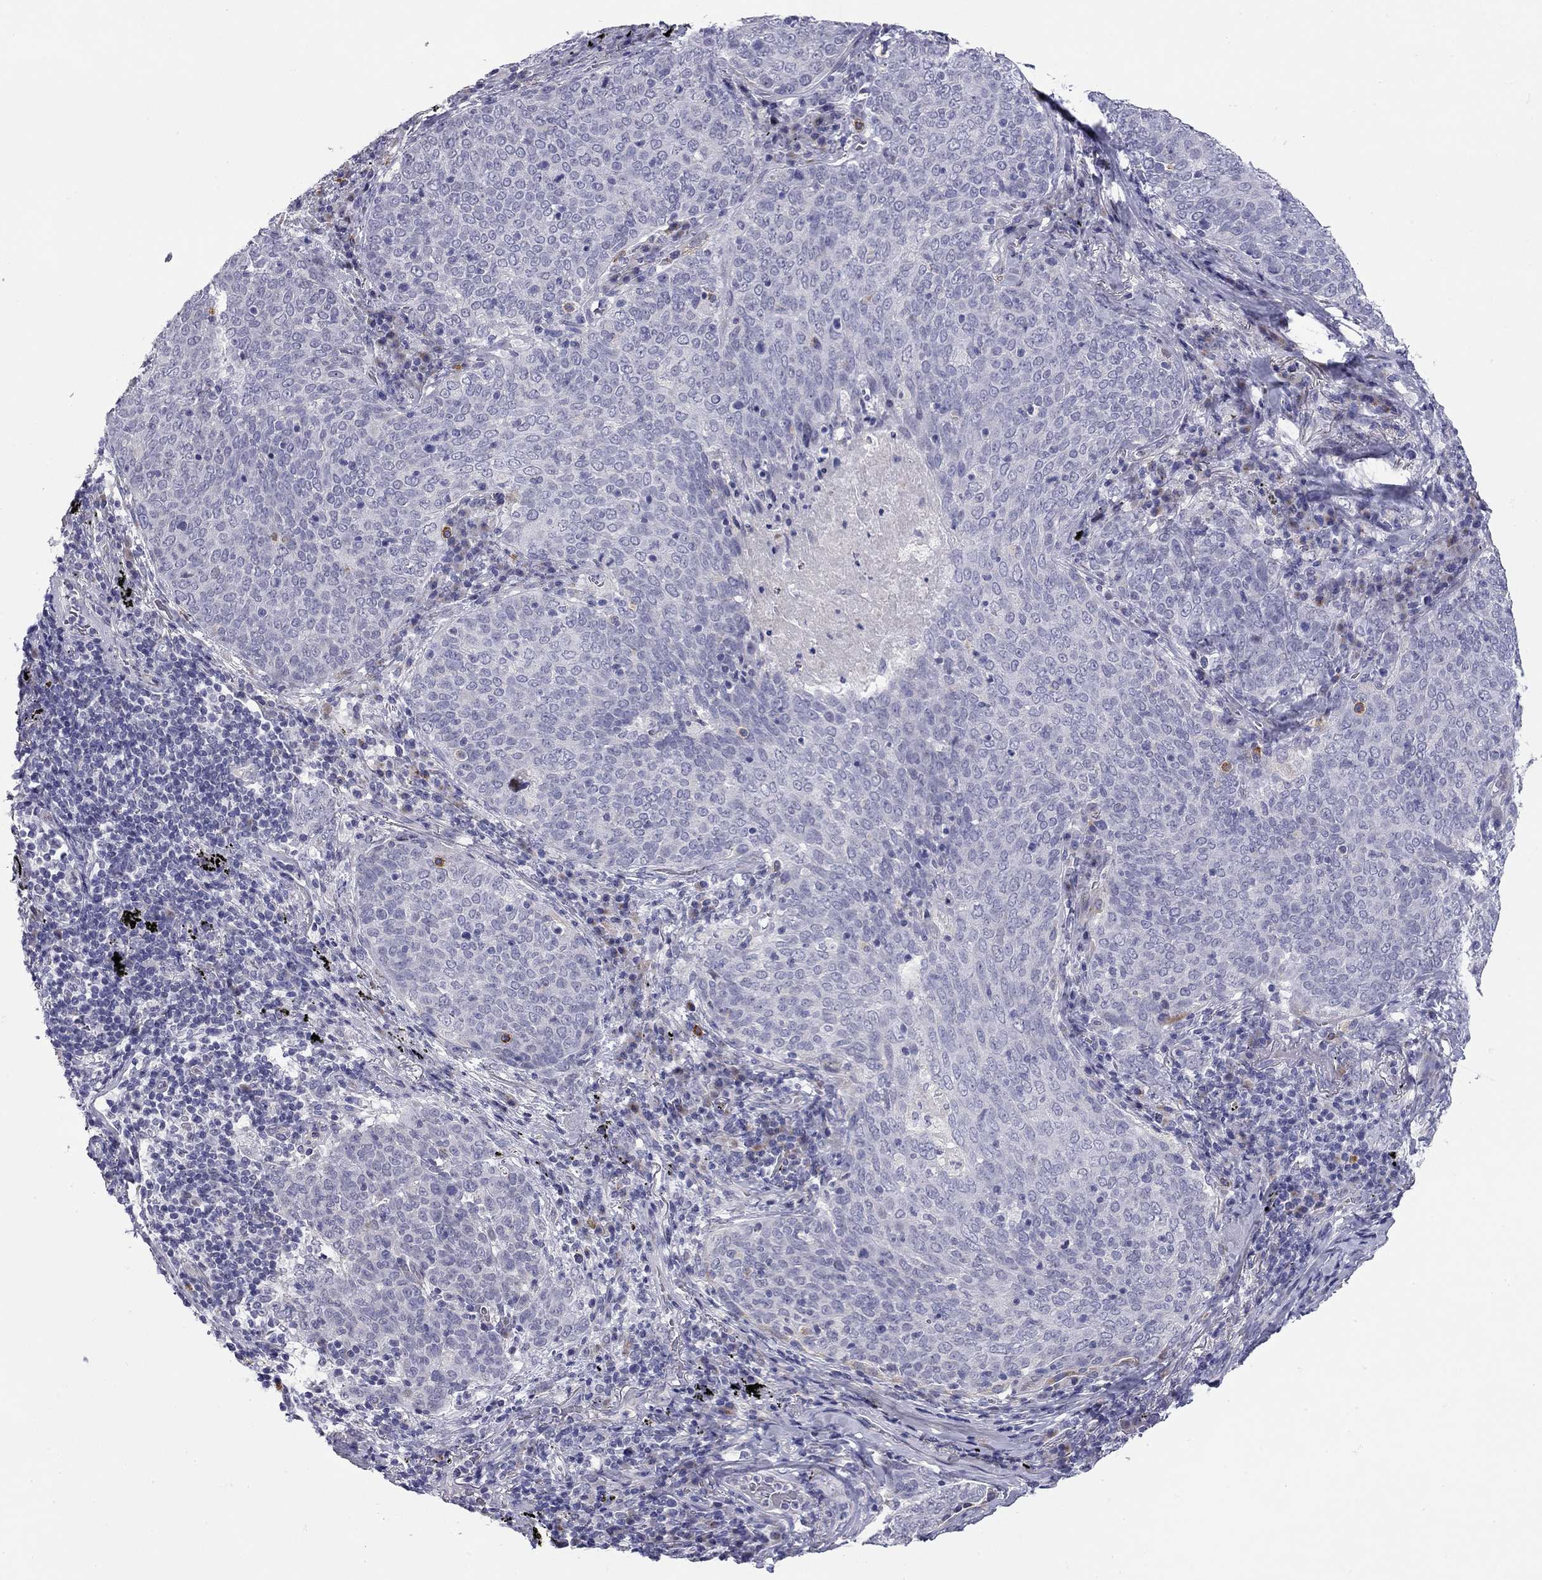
{"staining": {"intensity": "negative", "quantity": "none", "location": "none"}, "tissue": "lung cancer", "cell_type": "Tumor cells", "image_type": "cancer", "snomed": [{"axis": "morphology", "description": "Squamous cell carcinoma, NOS"}, {"axis": "topography", "description": "Lung"}], "caption": "An IHC histopathology image of squamous cell carcinoma (lung) is shown. There is no staining in tumor cells of squamous cell carcinoma (lung).", "gene": "C8orf88", "patient": {"sex": "male", "age": 82}}